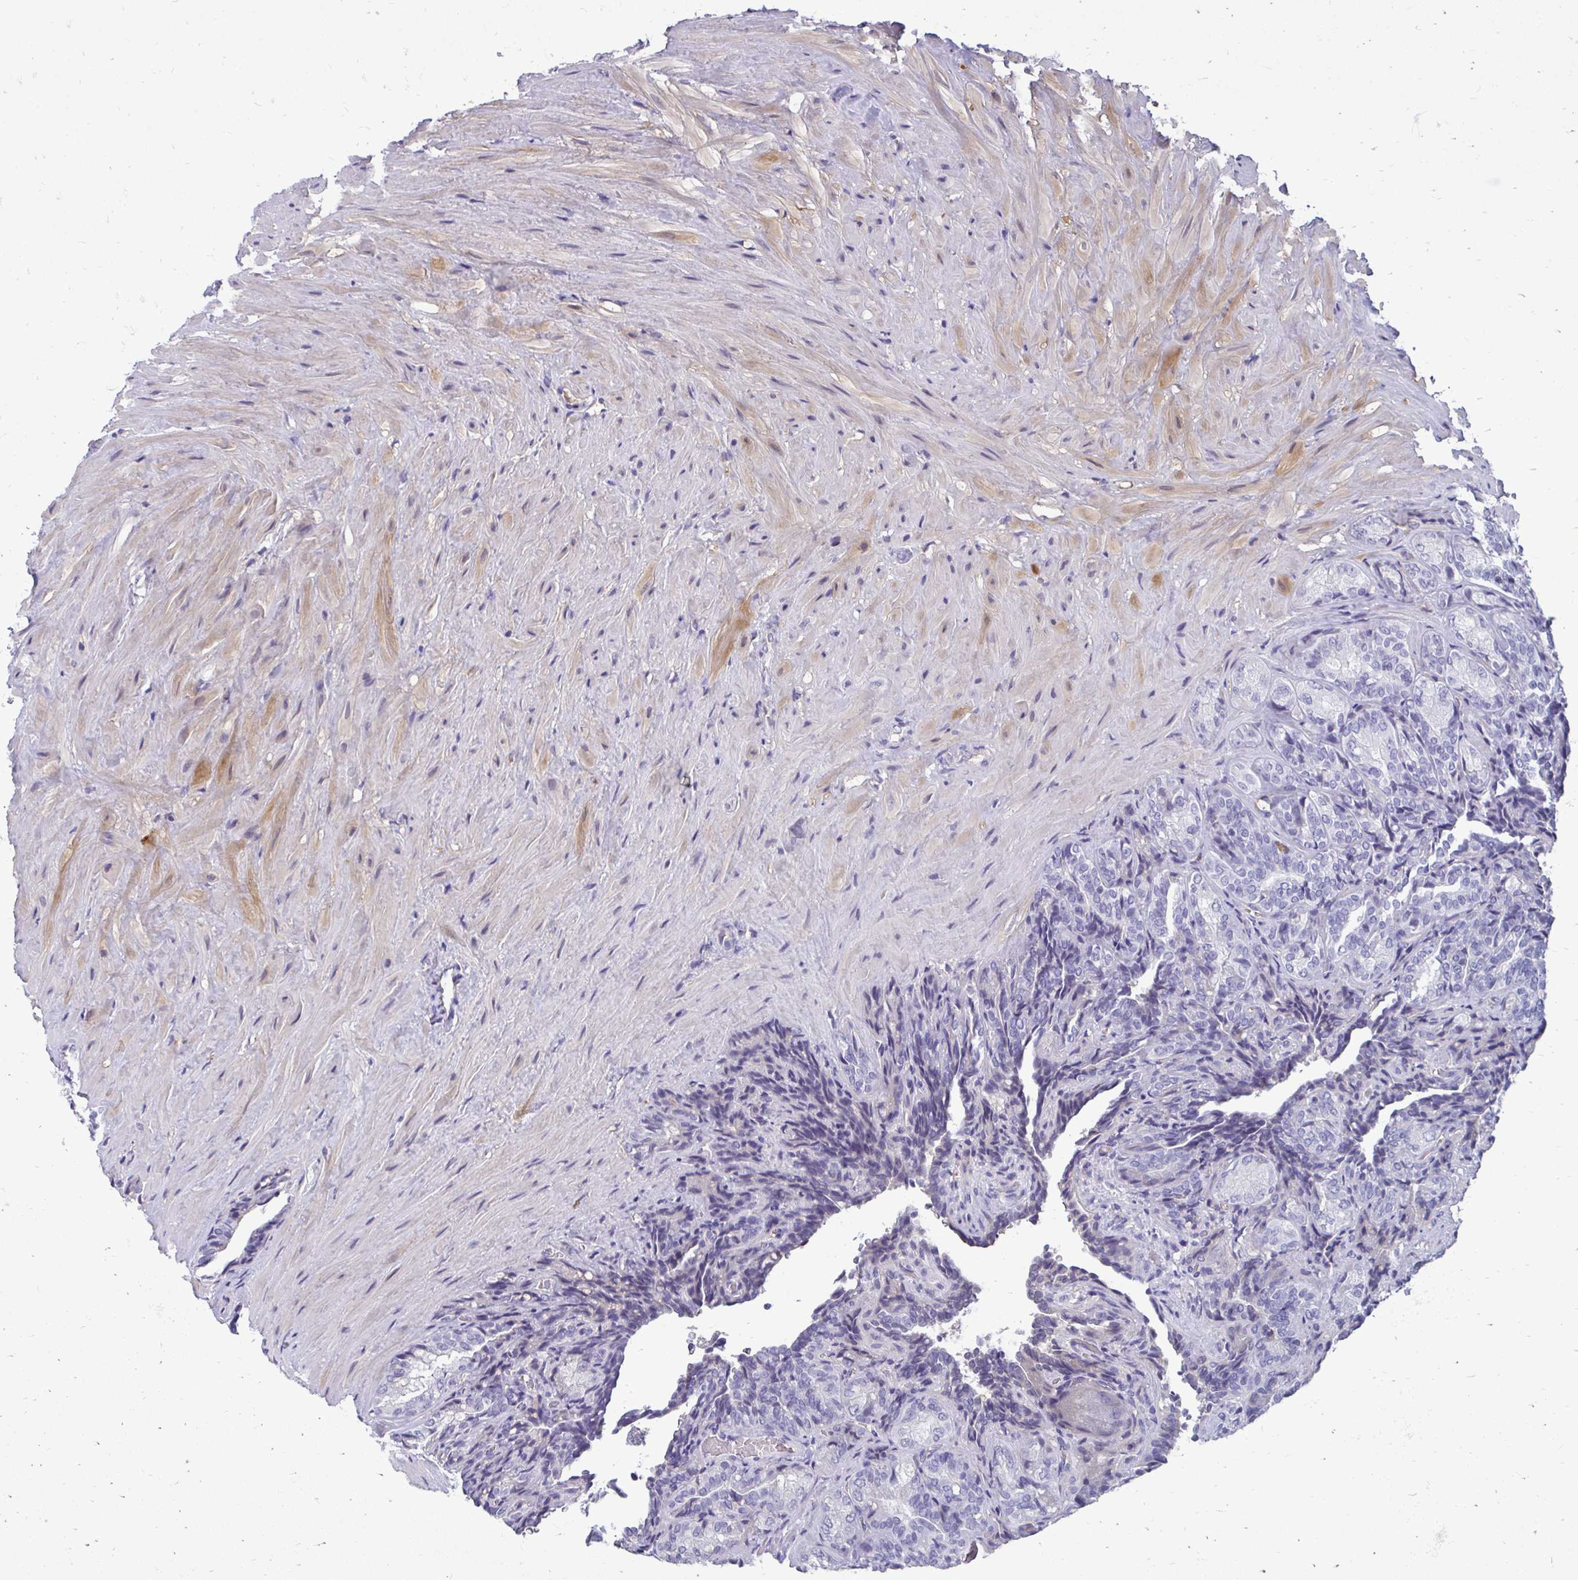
{"staining": {"intensity": "negative", "quantity": "none", "location": "none"}, "tissue": "seminal vesicle", "cell_type": "Glandular cells", "image_type": "normal", "snomed": [{"axis": "morphology", "description": "Normal tissue, NOS"}, {"axis": "topography", "description": "Seminal veicle"}], "caption": "An immunohistochemistry (IHC) histopathology image of benign seminal vesicle is shown. There is no staining in glandular cells of seminal vesicle.", "gene": "FABP3", "patient": {"sex": "male", "age": 68}}